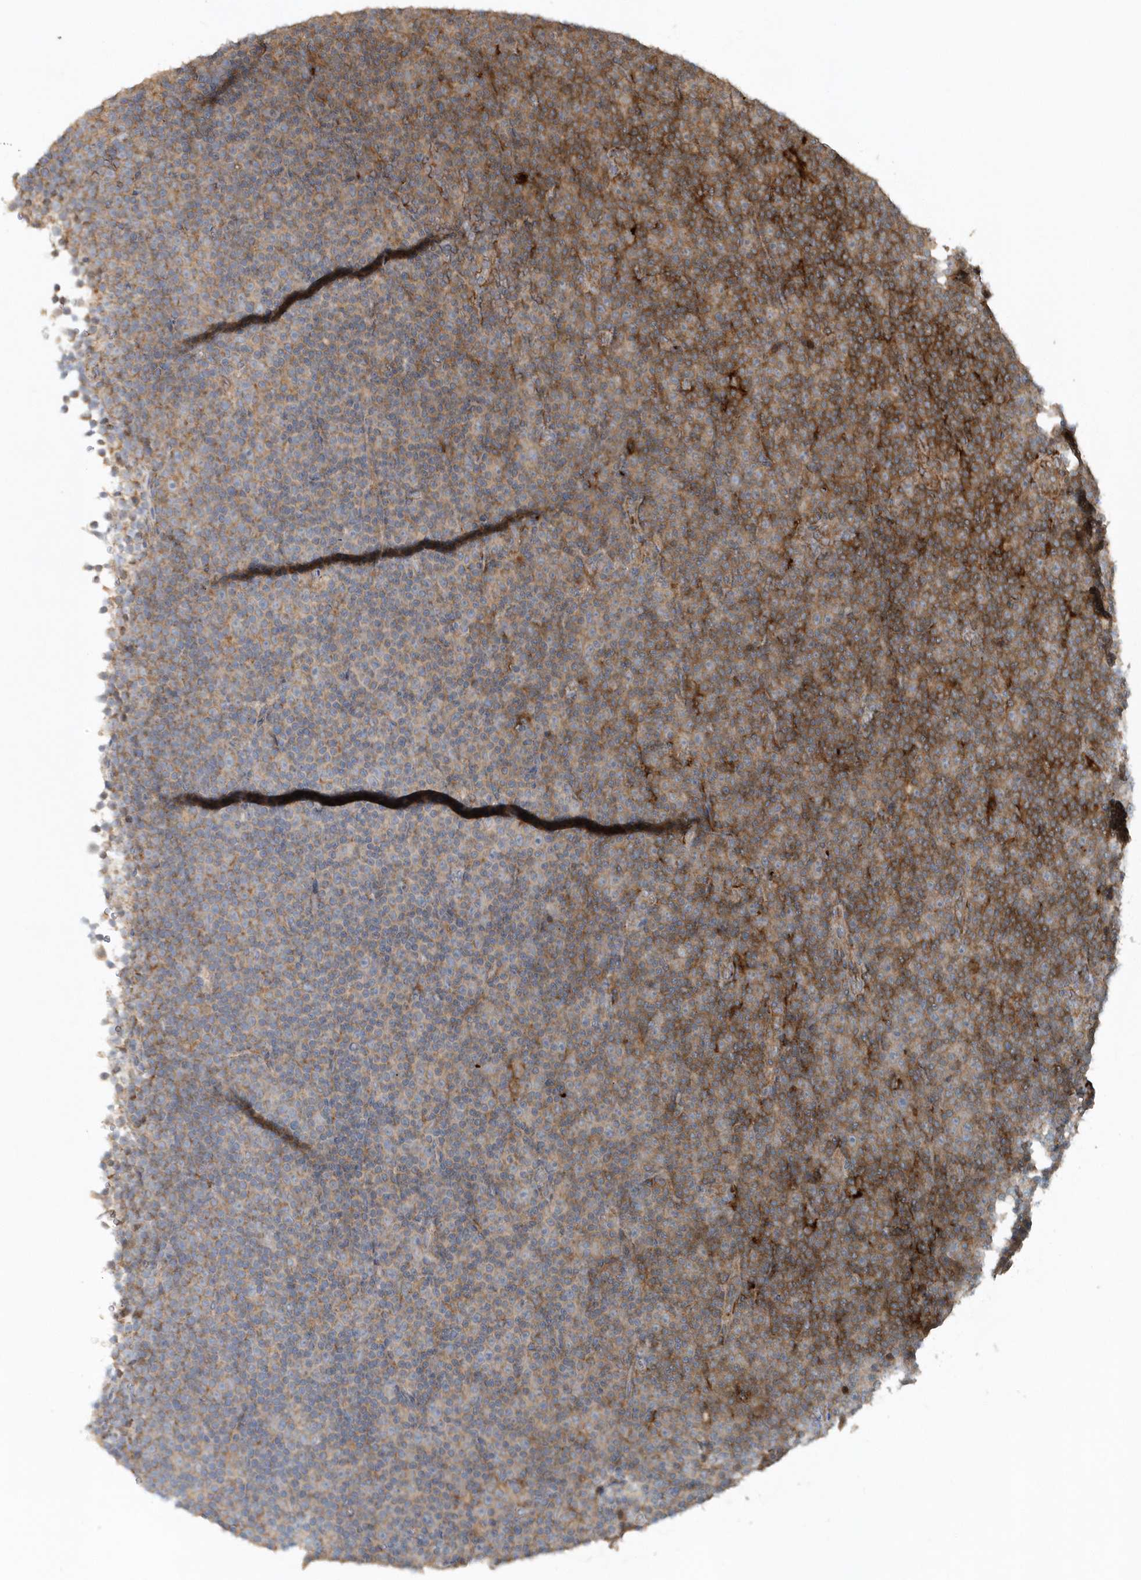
{"staining": {"intensity": "moderate", "quantity": ">75%", "location": "cytoplasmic/membranous"}, "tissue": "lymphoma", "cell_type": "Tumor cells", "image_type": "cancer", "snomed": [{"axis": "morphology", "description": "Malignant lymphoma, non-Hodgkin's type, Low grade"}, {"axis": "topography", "description": "Lymph node"}], "caption": "About >75% of tumor cells in lymphoma show moderate cytoplasmic/membranous protein positivity as visualized by brown immunohistochemical staining.", "gene": "MMUT", "patient": {"sex": "female", "age": 67}}